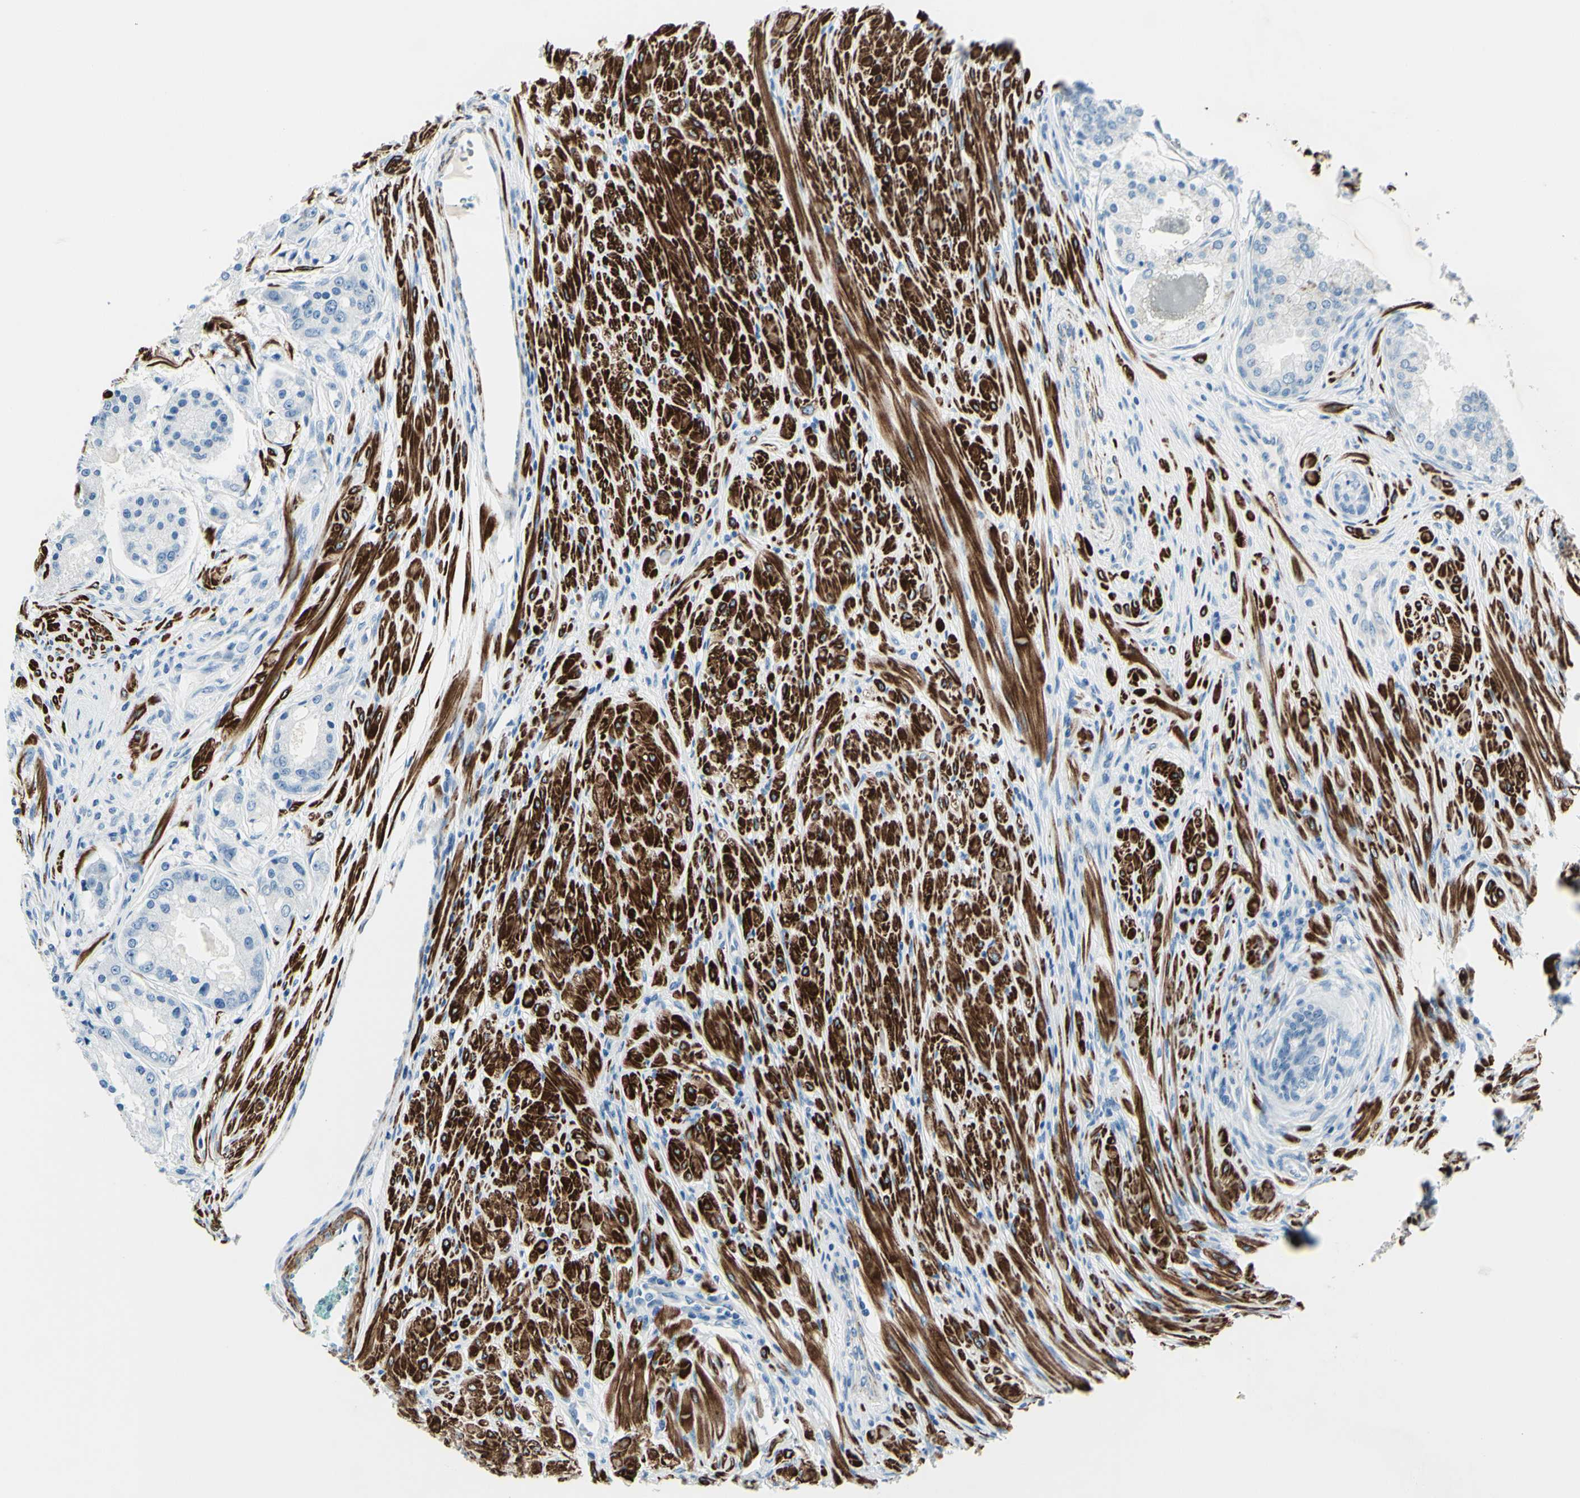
{"staining": {"intensity": "negative", "quantity": "none", "location": "none"}, "tissue": "prostate cancer", "cell_type": "Tumor cells", "image_type": "cancer", "snomed": [{"axis": "morphology", "description": "Adenocarcinoma, High grade"}, {"axis": "topography", "description": "Prostate"}], "caption": "Adenocarcinoma (high-grade) (prostate) was stained to show a protein in brown. There is no significant positivity in tumor cells. (Stains: DAB (3,3'-diaminobenzidine) IHC with hematoxylin counter stain, Microscopy: brightfield microscopy at high magnification).", "gene": "CDH15", "patient": {"sex": "male", "age": 59}}